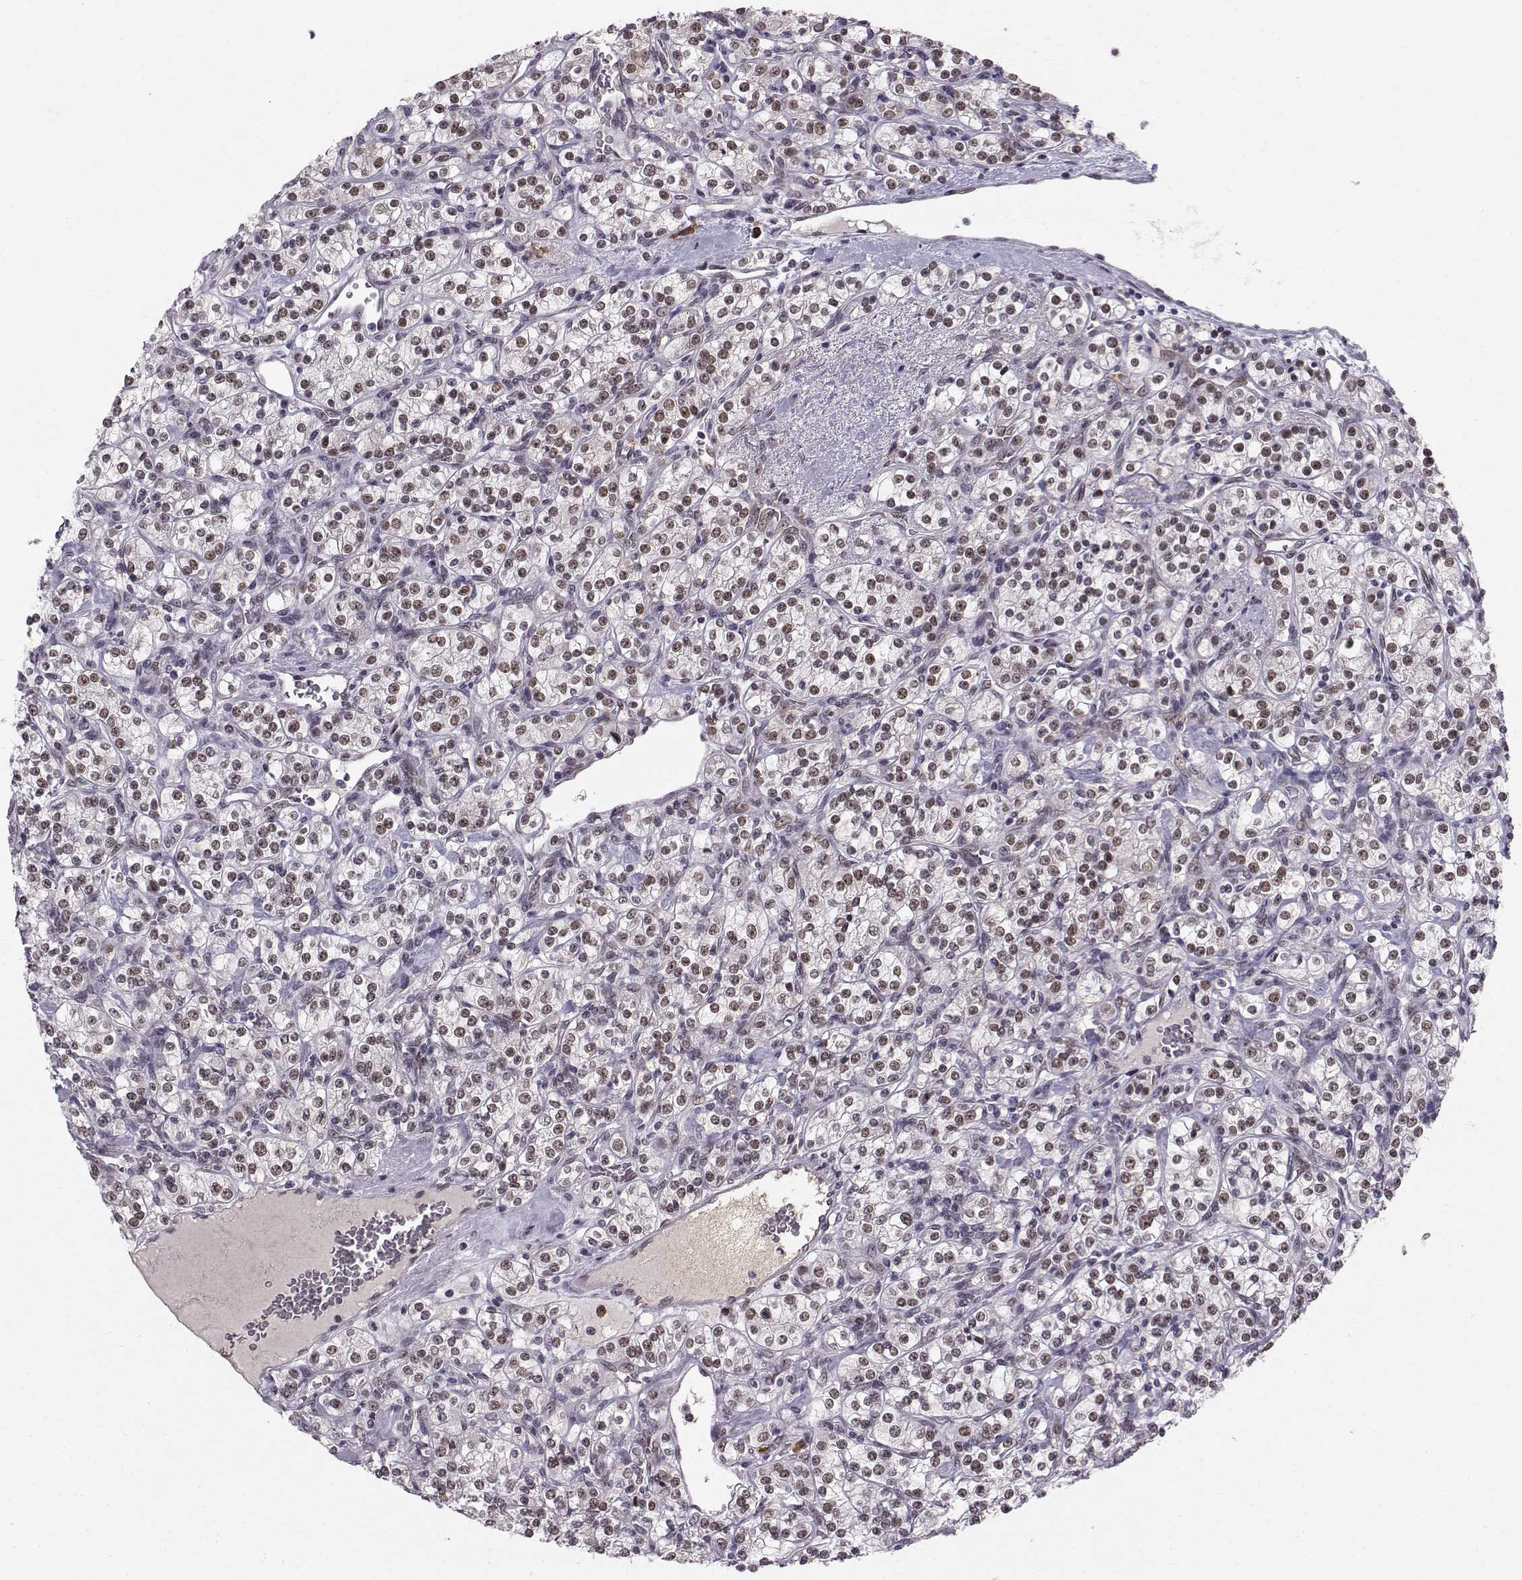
{"staining": {"intensity": "strong", "quantity": "25%-75%", "location": "nuclear"}, "tissue": "renal cancer", "cell_type": "Tumor cells", "image_type": "cancer", "snomed": [{"axis": "morphology", "description": "Adenocarcinoma, NOS"}, {"axis": "topography", "description": "Kidney"}], "caption": "DAB immunohistochemical staining of renal cancer (adenocarcinoma) exhibits strong nuclear protein expression in about 25%-75% of tumor cells.", "gene": "RPP38", "patient": {"sex": "male", "age": 77}}